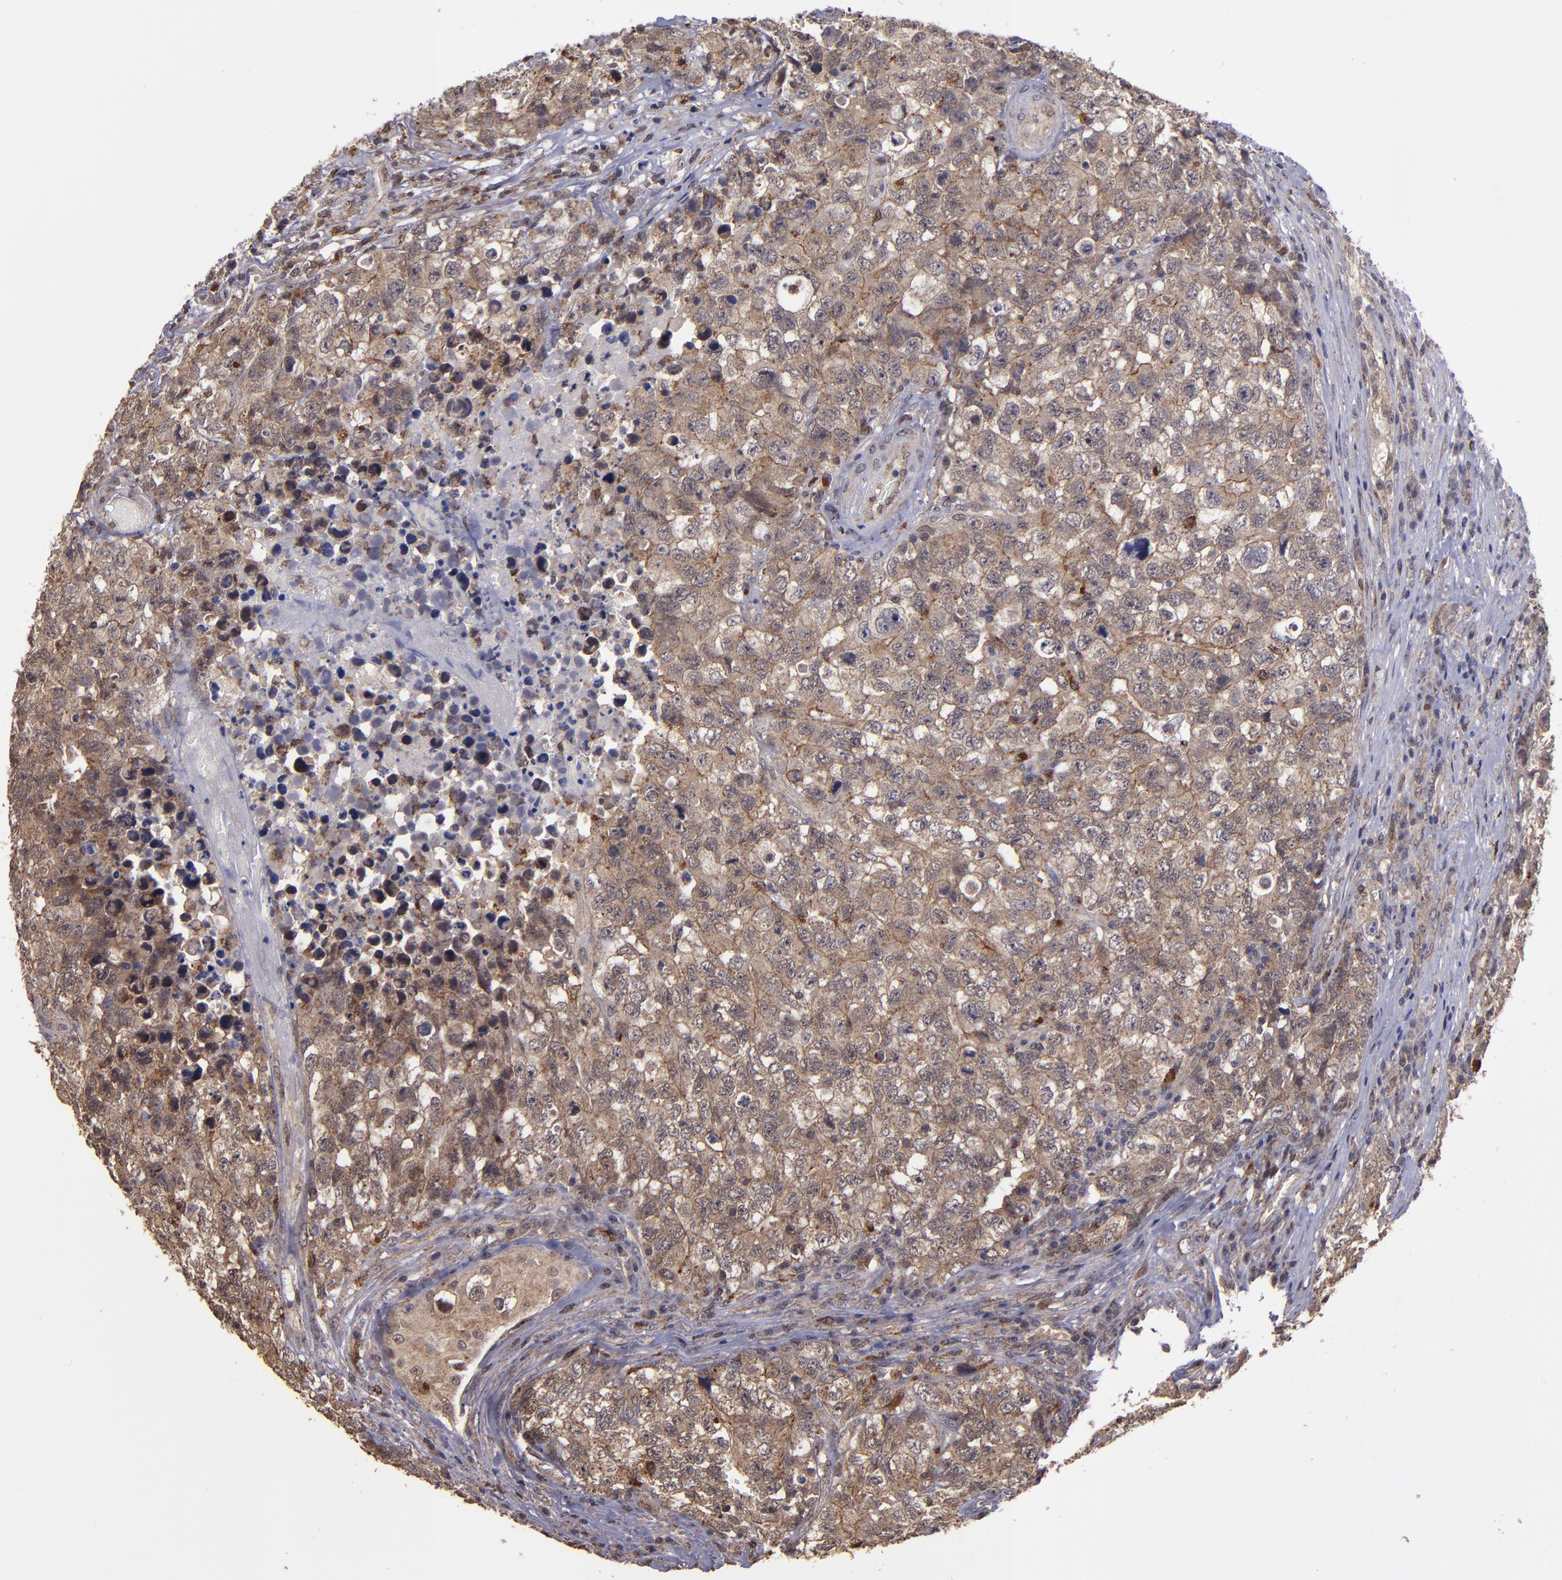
{"staining": {"intensity": "moderate", "quantity": ">75%", "location": "cytoplasmic/membranous"}, "tissue": "testis cancer", "cell_type": "Tumor cells", "image_type": "cancer", "snomed": [{"axis": "morphology", "description": "Carcinoma, Embryonal, NOS"}, {"axis": "topography", "description": "Testis"}], "caption": "A medium amount of moderate cytoplasmic/membranous staining is present in approximately >75% of tumor cells in testis cancer tissue.", "gene": "SIPA1L1", "patient": {"sex": "male", "age": 31}}